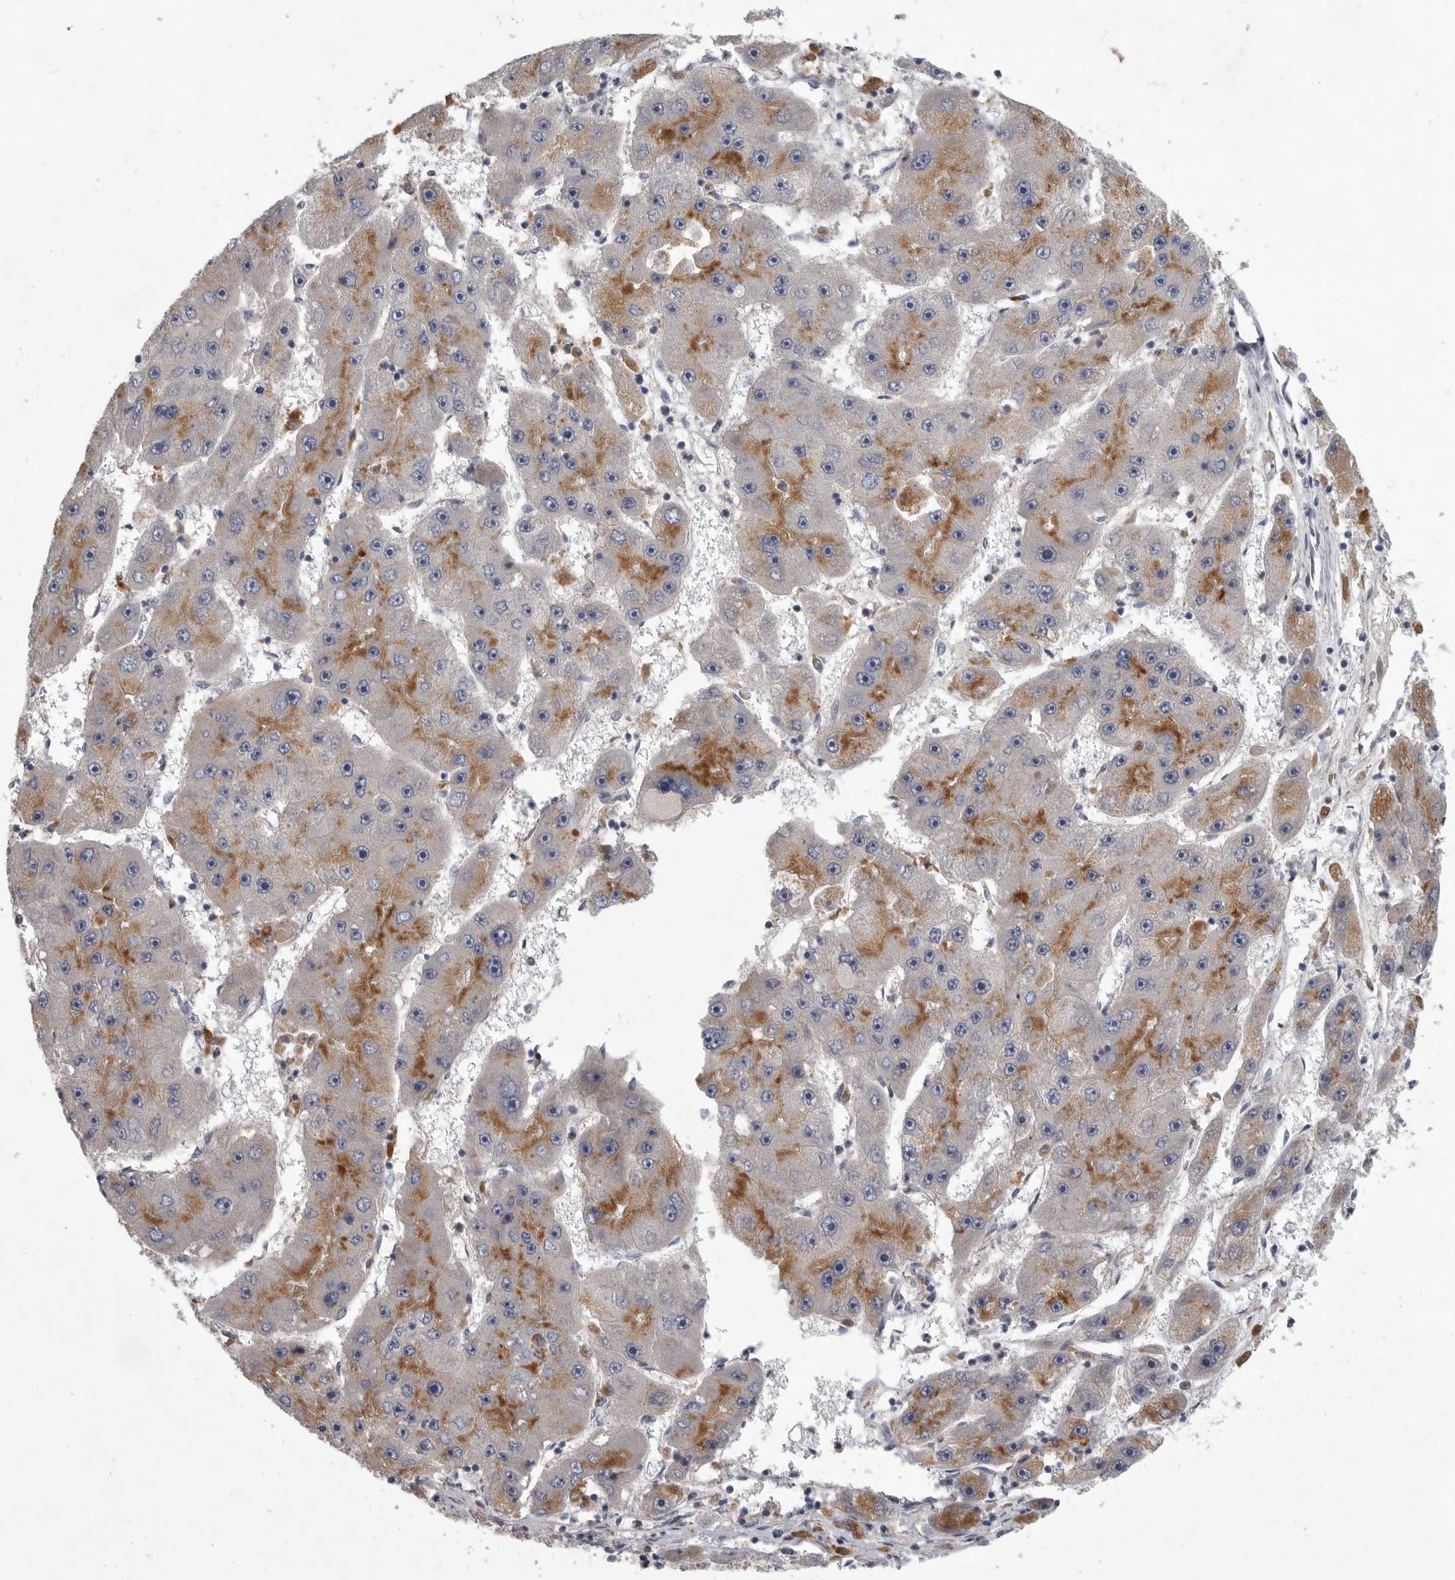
{"staining": {"intensity": "moderate", "quantity": ">75%", "location": "cytoplasmic/membranous"}, "tissue": "liver cancer", "cell_type": "Tumor cells", "image_type": "cancer", "snomed": [{"axis": "morphology", "description": "Carcinoma, Hepatocellular, NOS"}, {"axis": "topography", "description": "Liver"}], "caption": "Immunohistochemical staining of human liver cancer exhibits moderate cytoplasmic/membranous protein positivity in about >75% of tumor cells.", "gene": "LAMTOR3", "patient": {"sex": "female", "age": 61}}